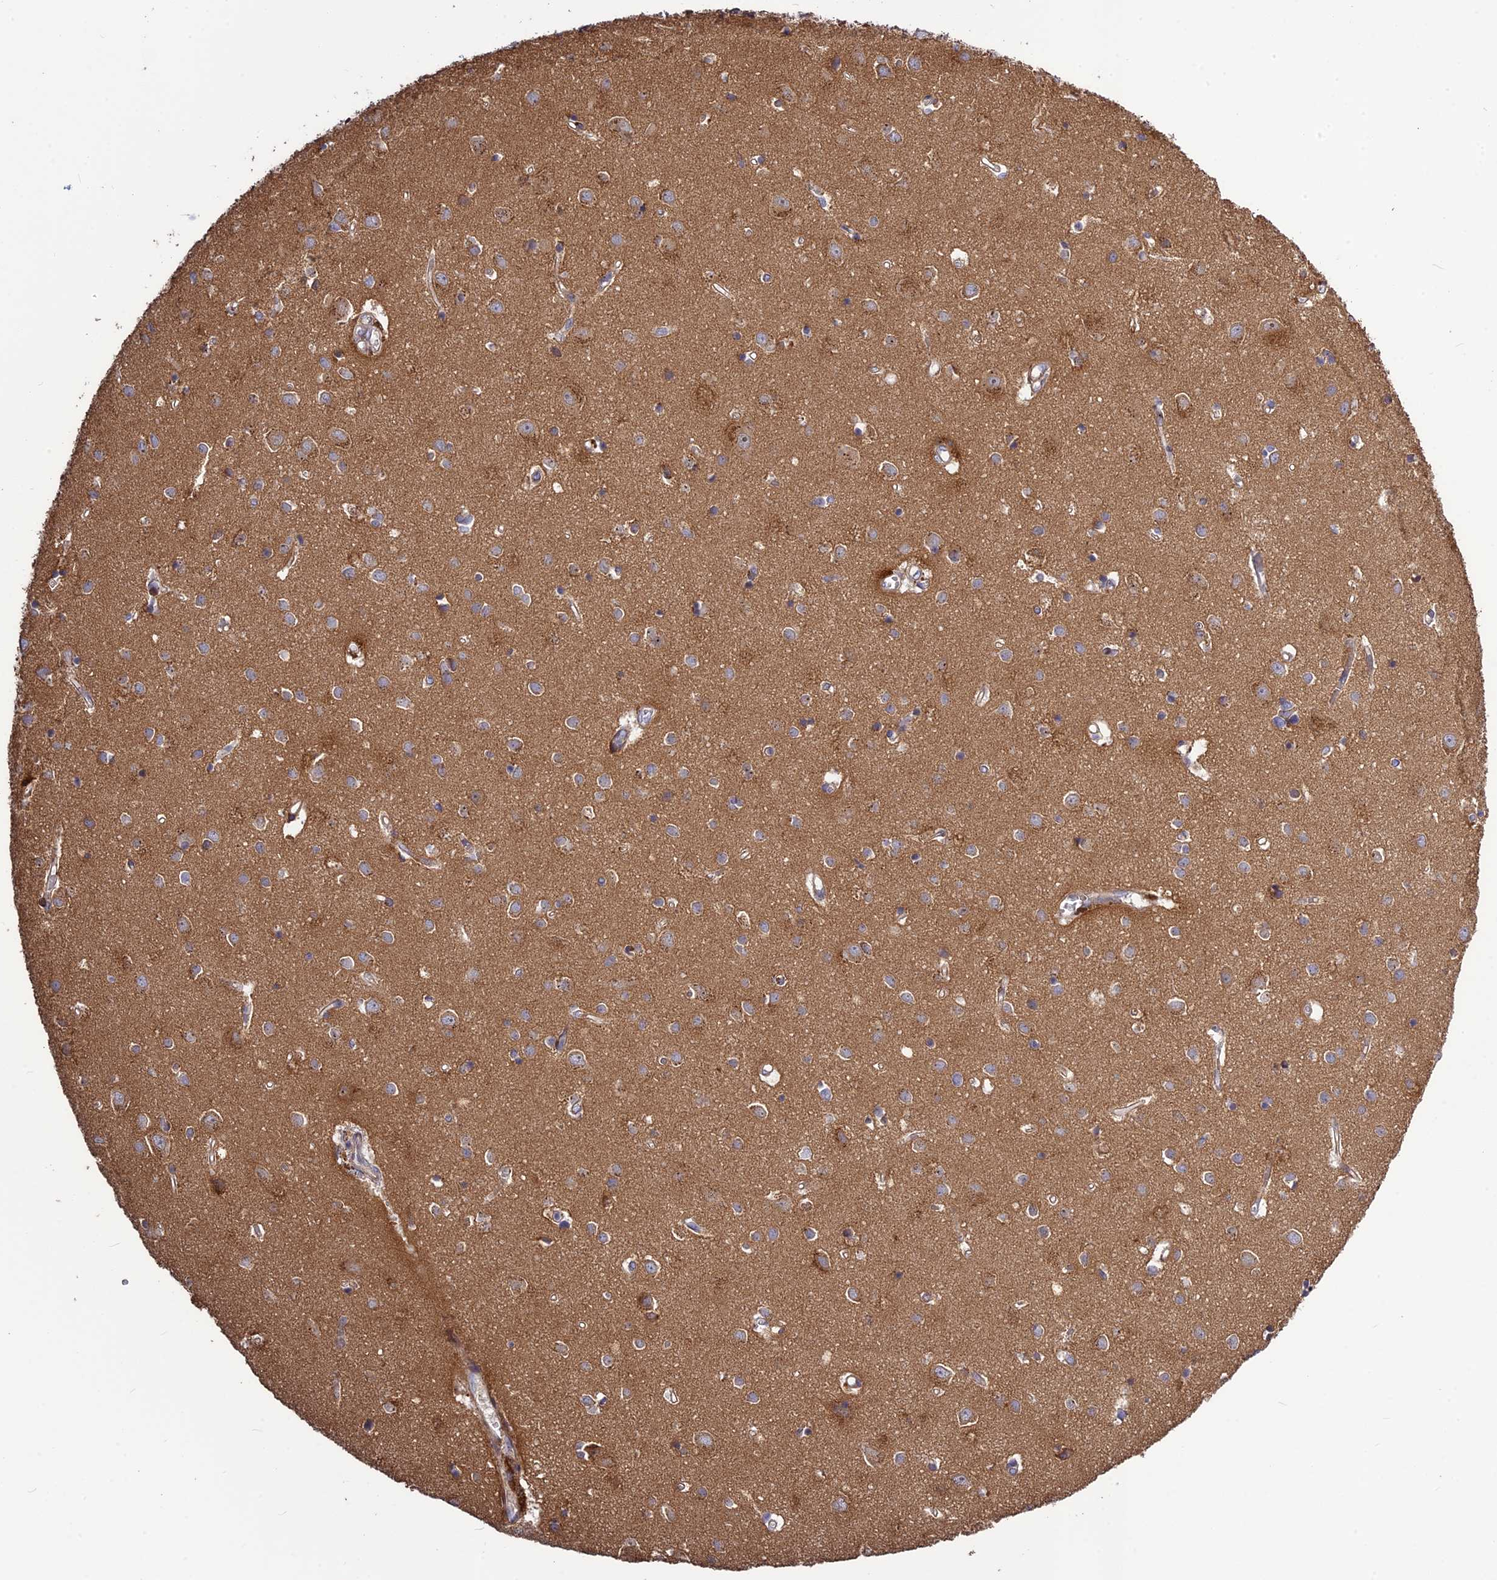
{"staining": {"intensity": "weak", "quantity": "25%-75%", "location": "cytoplasmic/membranous"}, "tissue": "cerebral cortex", "cell_type": "Endothelial cells", "image_type": "normal", "snomed": [{"axis": "morphology", "description": "Normal tissue, NOS"}, {"axis": "topography", "description": "Cerebral cortex"}], "caption": "This image reveals normal cerebral cortex stained with immunohistochemistry (IHC) to label a protein in brown. The cytoplasmic/membranous of endothelial cells show weak positivity for the protein. Nuclei are counter-stained blue.", "gene": "SPG21", "patient": {"sex": "female", "age": 64}}